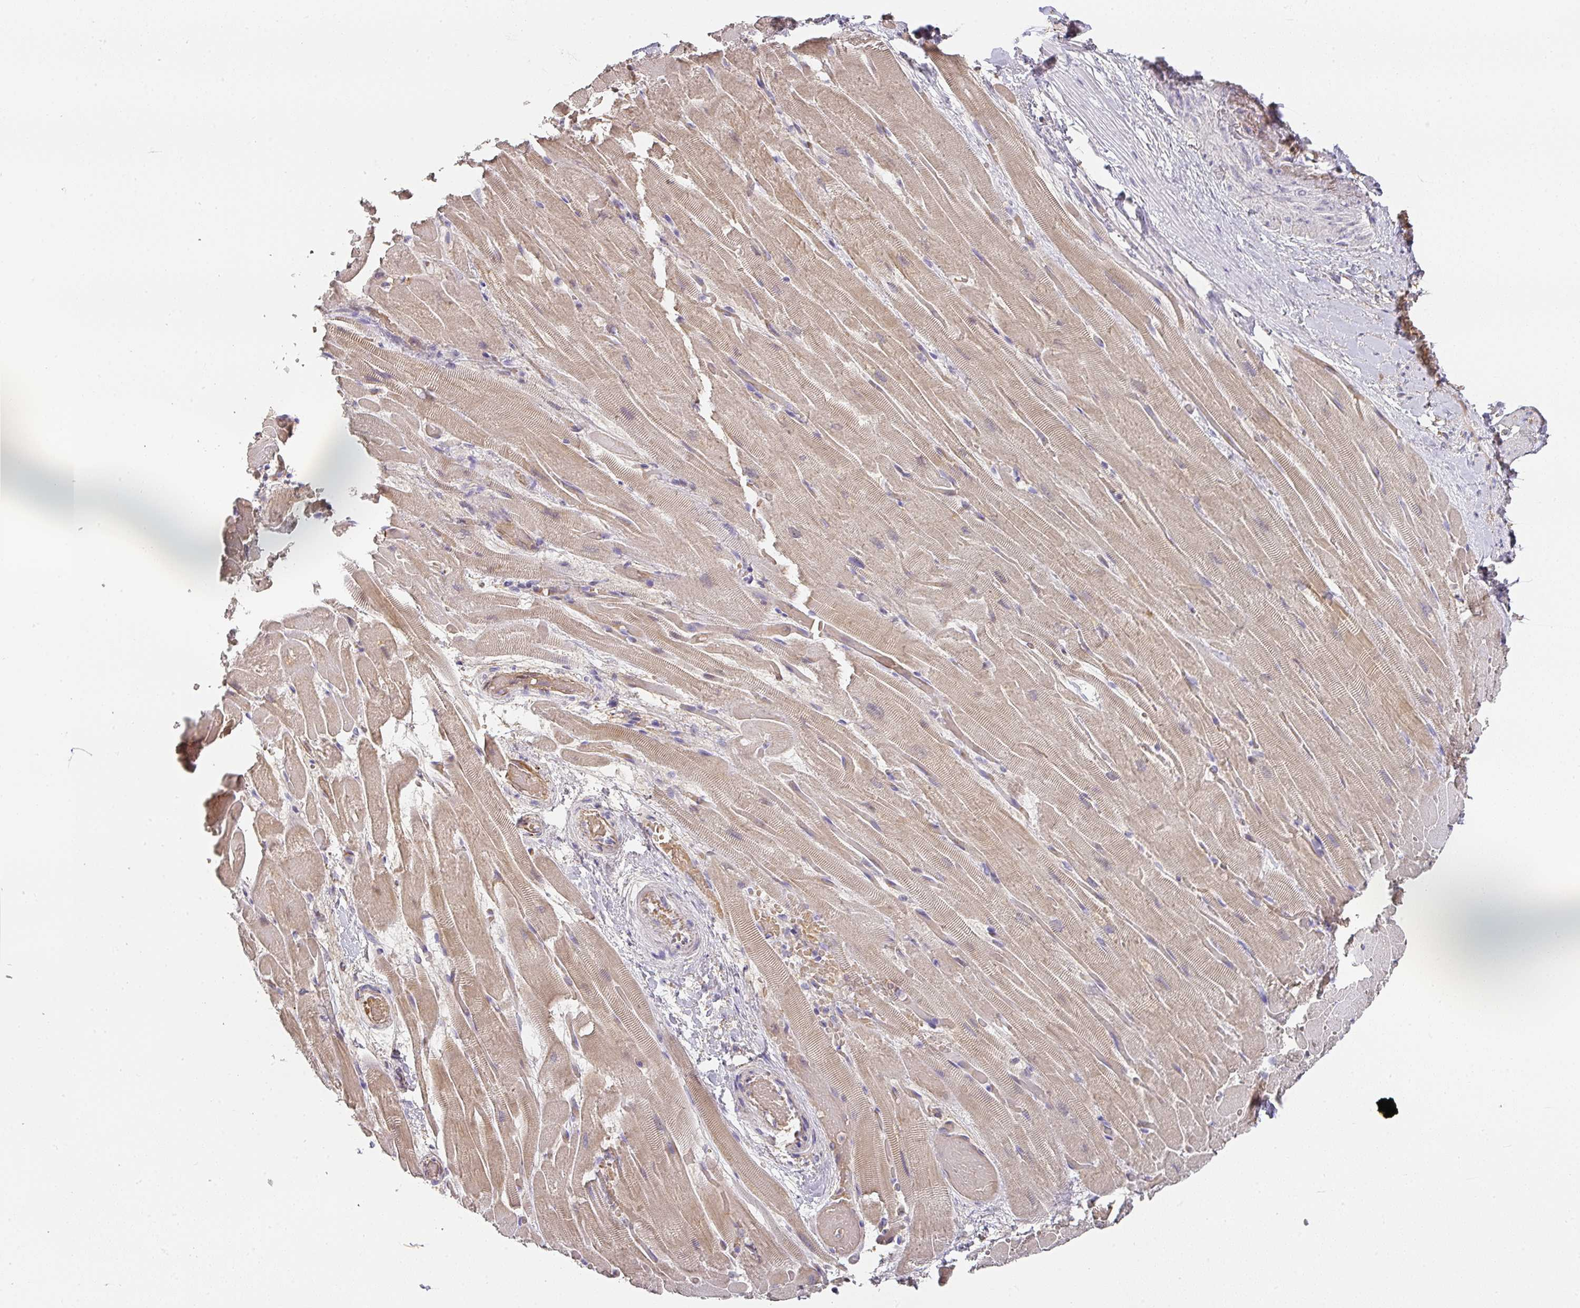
{"staining": {"intensity": "moderate", "quantity": "25%-75%", "location": "cytoplasmic/membranous"}, "tissue": "heart muscle", "cell_type": "Cardiomyocytes", "image_type": "normal", "snomed": [{"axis": "morphology", "description": "Normal tissue, NOS"}, {"axis": "topography", "description": "Heart"}], "caption": "Immunohistochemistry (IHC) micrograph of benign heart muscle: heart muscle stained using immunohistochemistry (IHC) reveals medium levels of moderate protein expression localized specifically in the cytoplasmic/membranous of cardiomyocytes, appearing as a cytoplasmic/membranous brown color.", "gene": "FOXN4", "patient": {"sex": "male", "age": 37}}